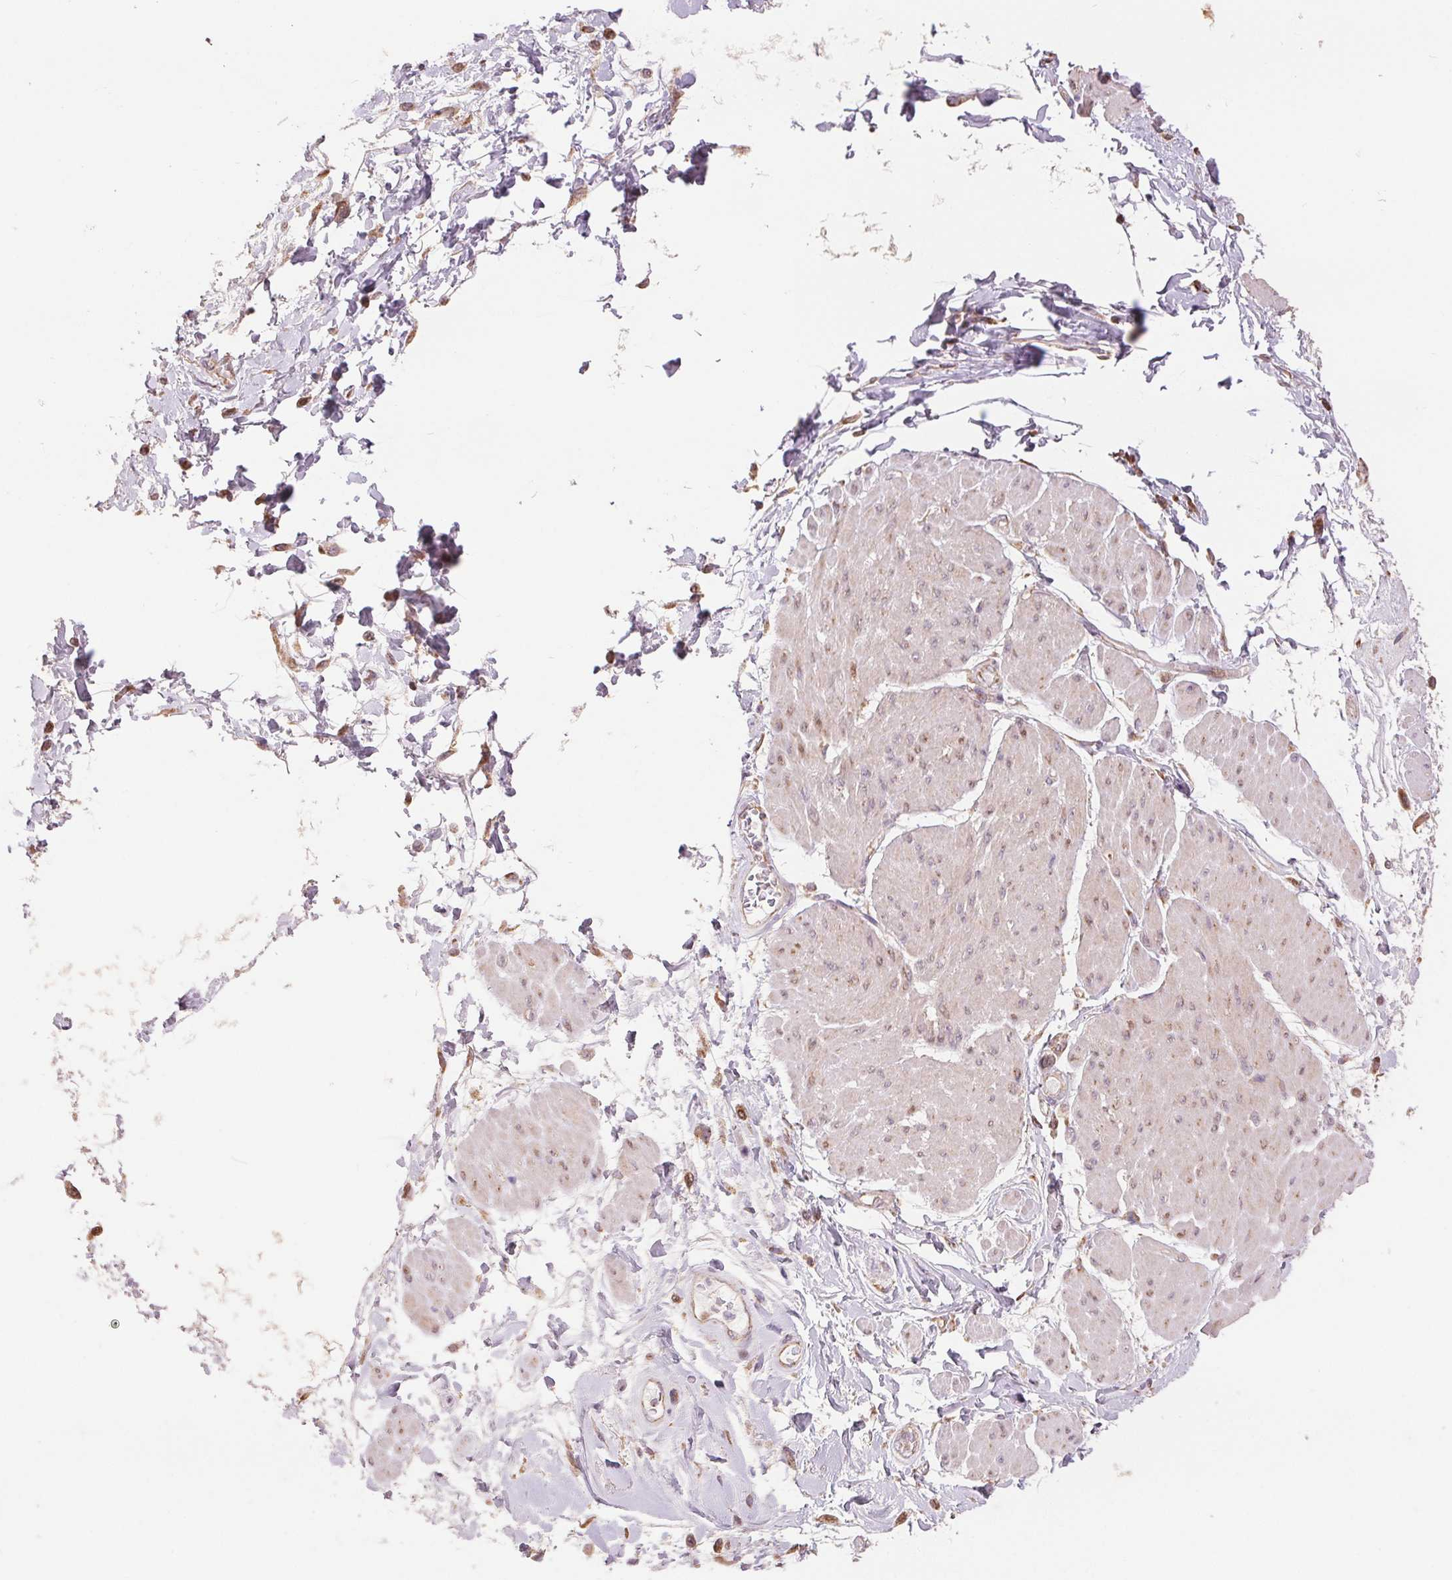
{"staining": {"intensity": "weak", "quantity": ">75%", "location": "cytoplasmic/membranous"}, "tissue": "adipose tissue", "cell_type": "Adipocytes", "image_type": "normal", "snomed": [{"axis": "morphology", "description": "Normal tissue, NOS"}, {"axis": "topography", "description": "Urinary bladder"}, {"axis": "topography", "description": "Peripheral nerve tissue"}], "caption": "Weak cytoplasmic/membranous staining for a protein is appreciated in about >75% of adipocytes of unremarkable adipose tissue using immunohistochemistry (IHC).", "gene": "DGUOK", "patient": {"sex": "female", "age": 60}}